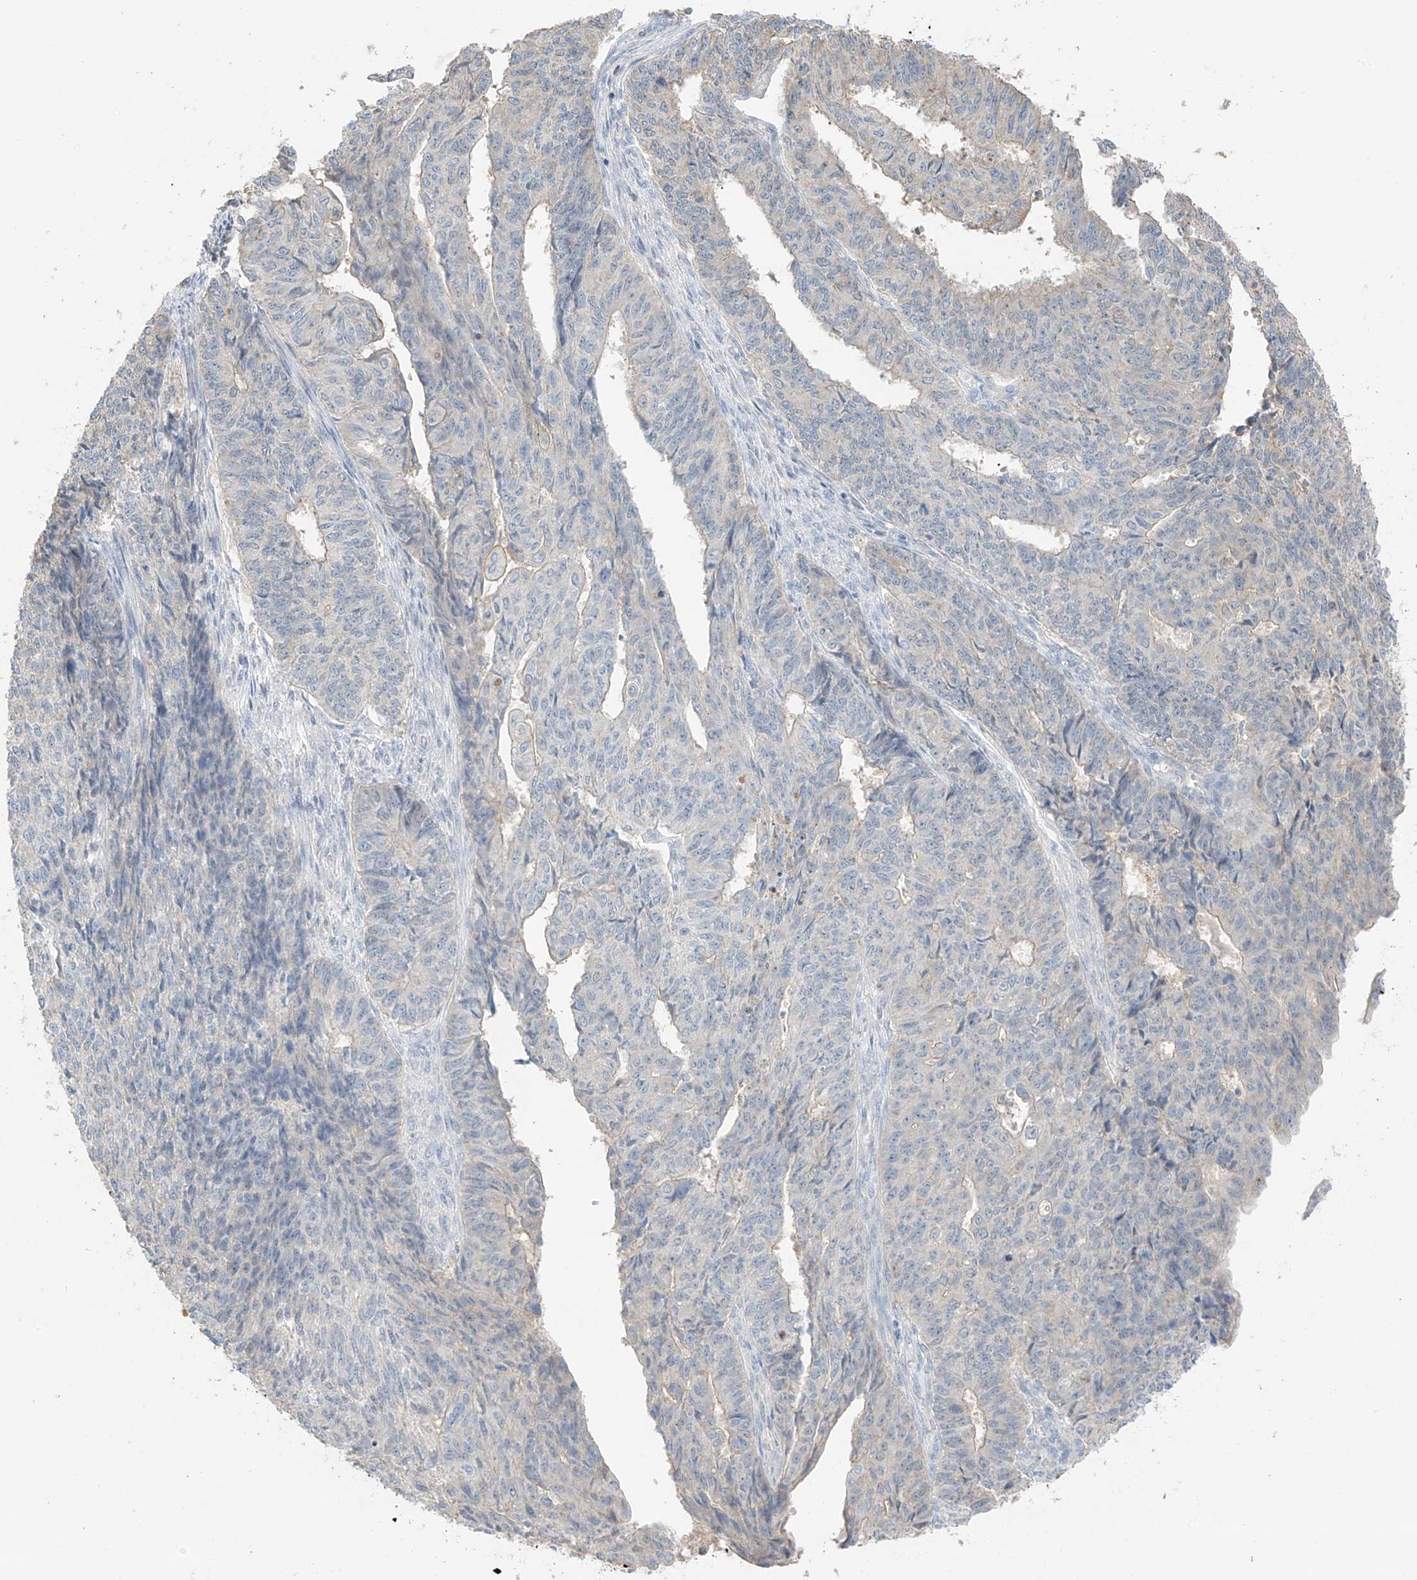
{"staining": {"intensity": "negative", "quantity": "none", "location": "none"}, "tissue": "endometrial cancer", "cell_type": "Tumor cells", "image_type": "cancer", "snomed": [{"axis": "morphology", "description": "Adenocarcinoma, NOS"}, {"axis": "topography", "description": "Endometrium"}], "caption": "Immunohistochemistry of adenocarcinoma (endometrial) reveals no staining in tumor cells. The staining was performed using DAB to visualize the protein expression in brown, while the nuclei were stained in blue with hematoxylin (Magnification: 20x).", "gene": "CAPN13", "patient": {"sex": "female", "age": 32}}